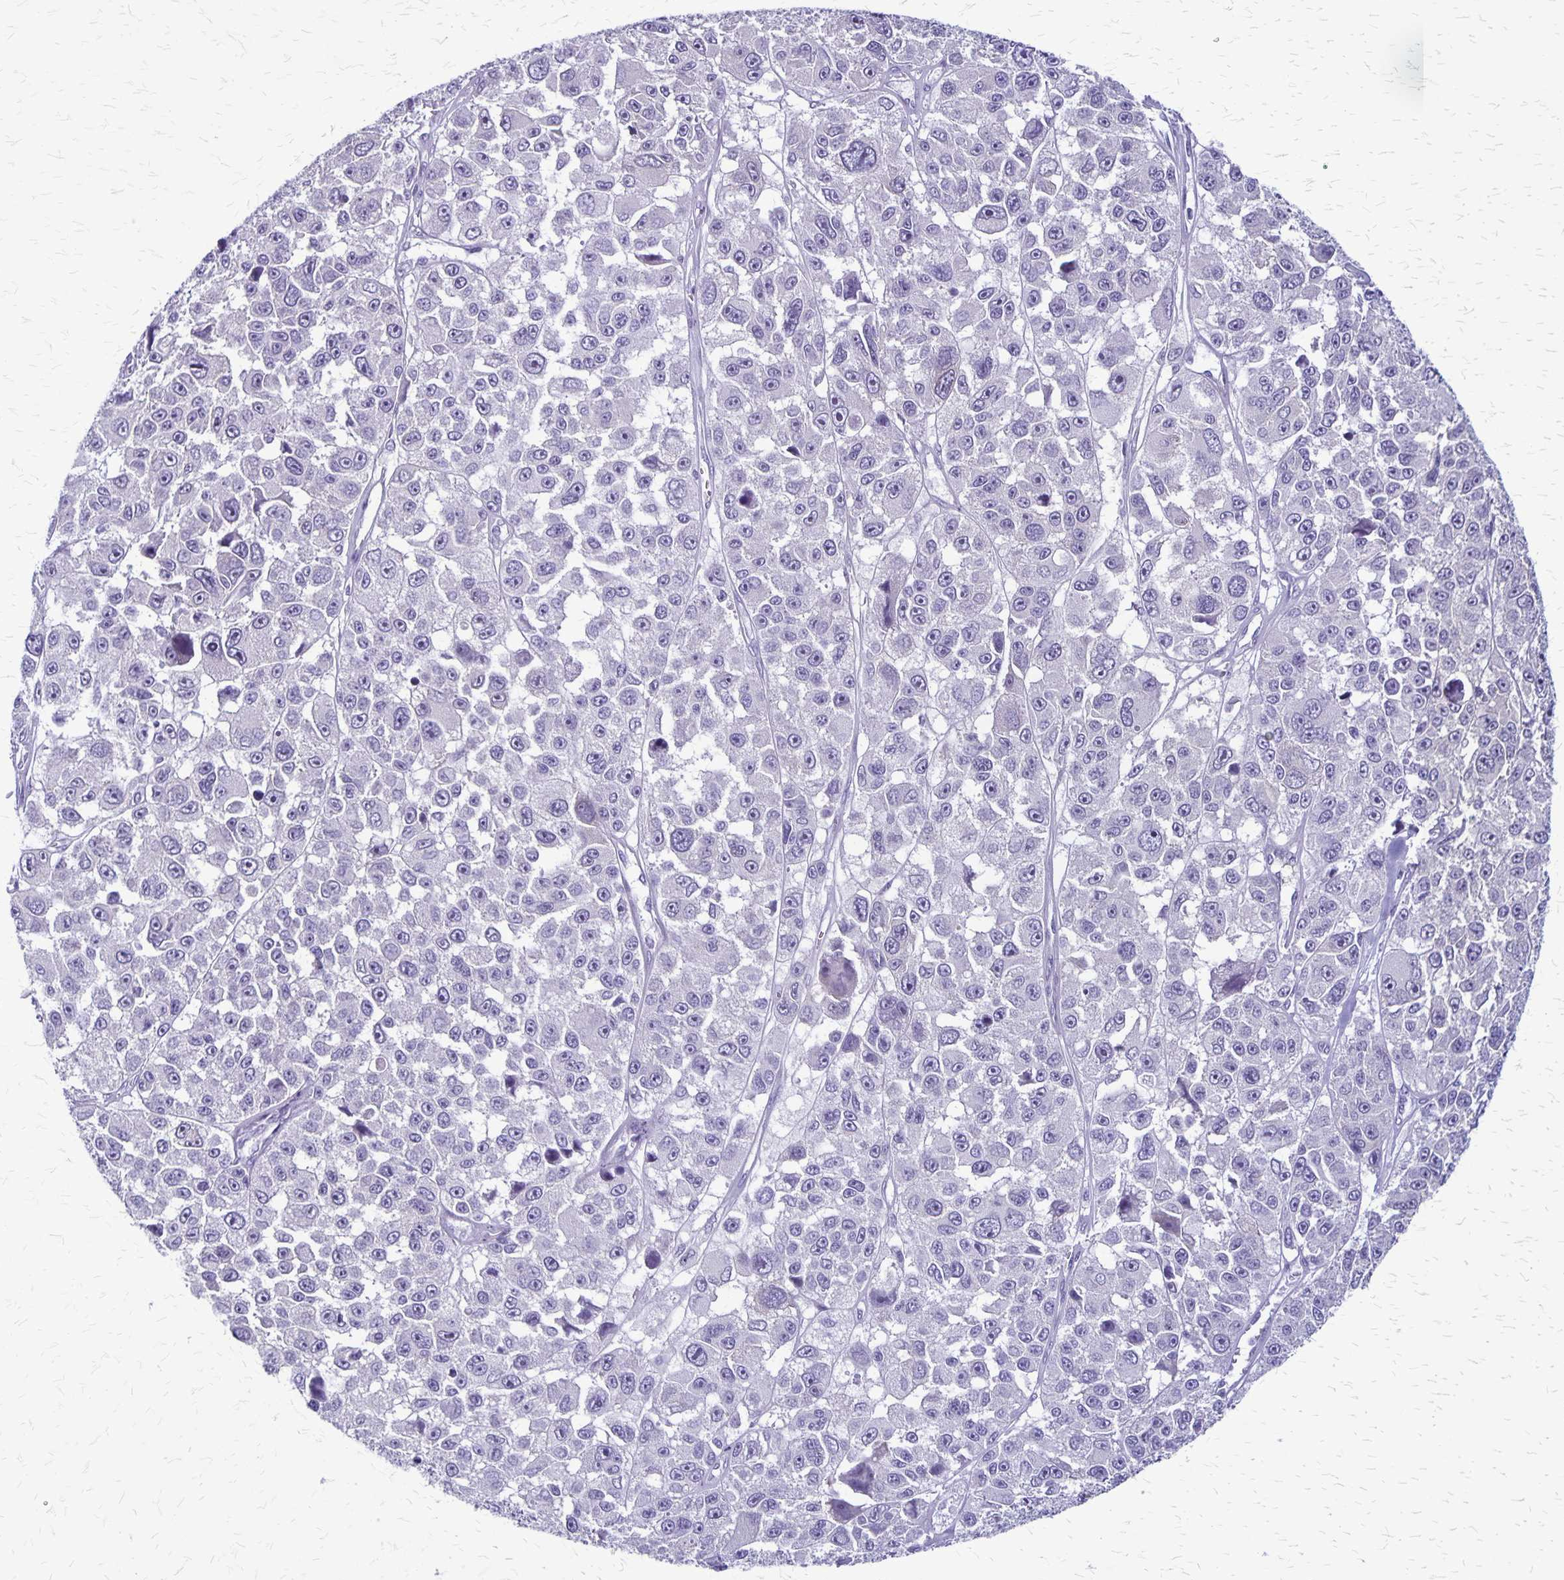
{"staining": {"intensity": "negative", "quantity": "none", "location": "none"}, "tissue": "melanoma", "cell_type": "Tumor cells", "image_type": "cancer", "snomed": [{"axis": "morphology", "description": "Malignant melanoma, NOS"}, {"axis": "topography", "description": "Skin"}], "caption": "Immunohistochemistry photomicrograph of melanoma stained for a protein (brown), which exhibits no staining in tumor cells.", "gene": "PLXNB3", "patient": {"sex": "female", "age": 66}}